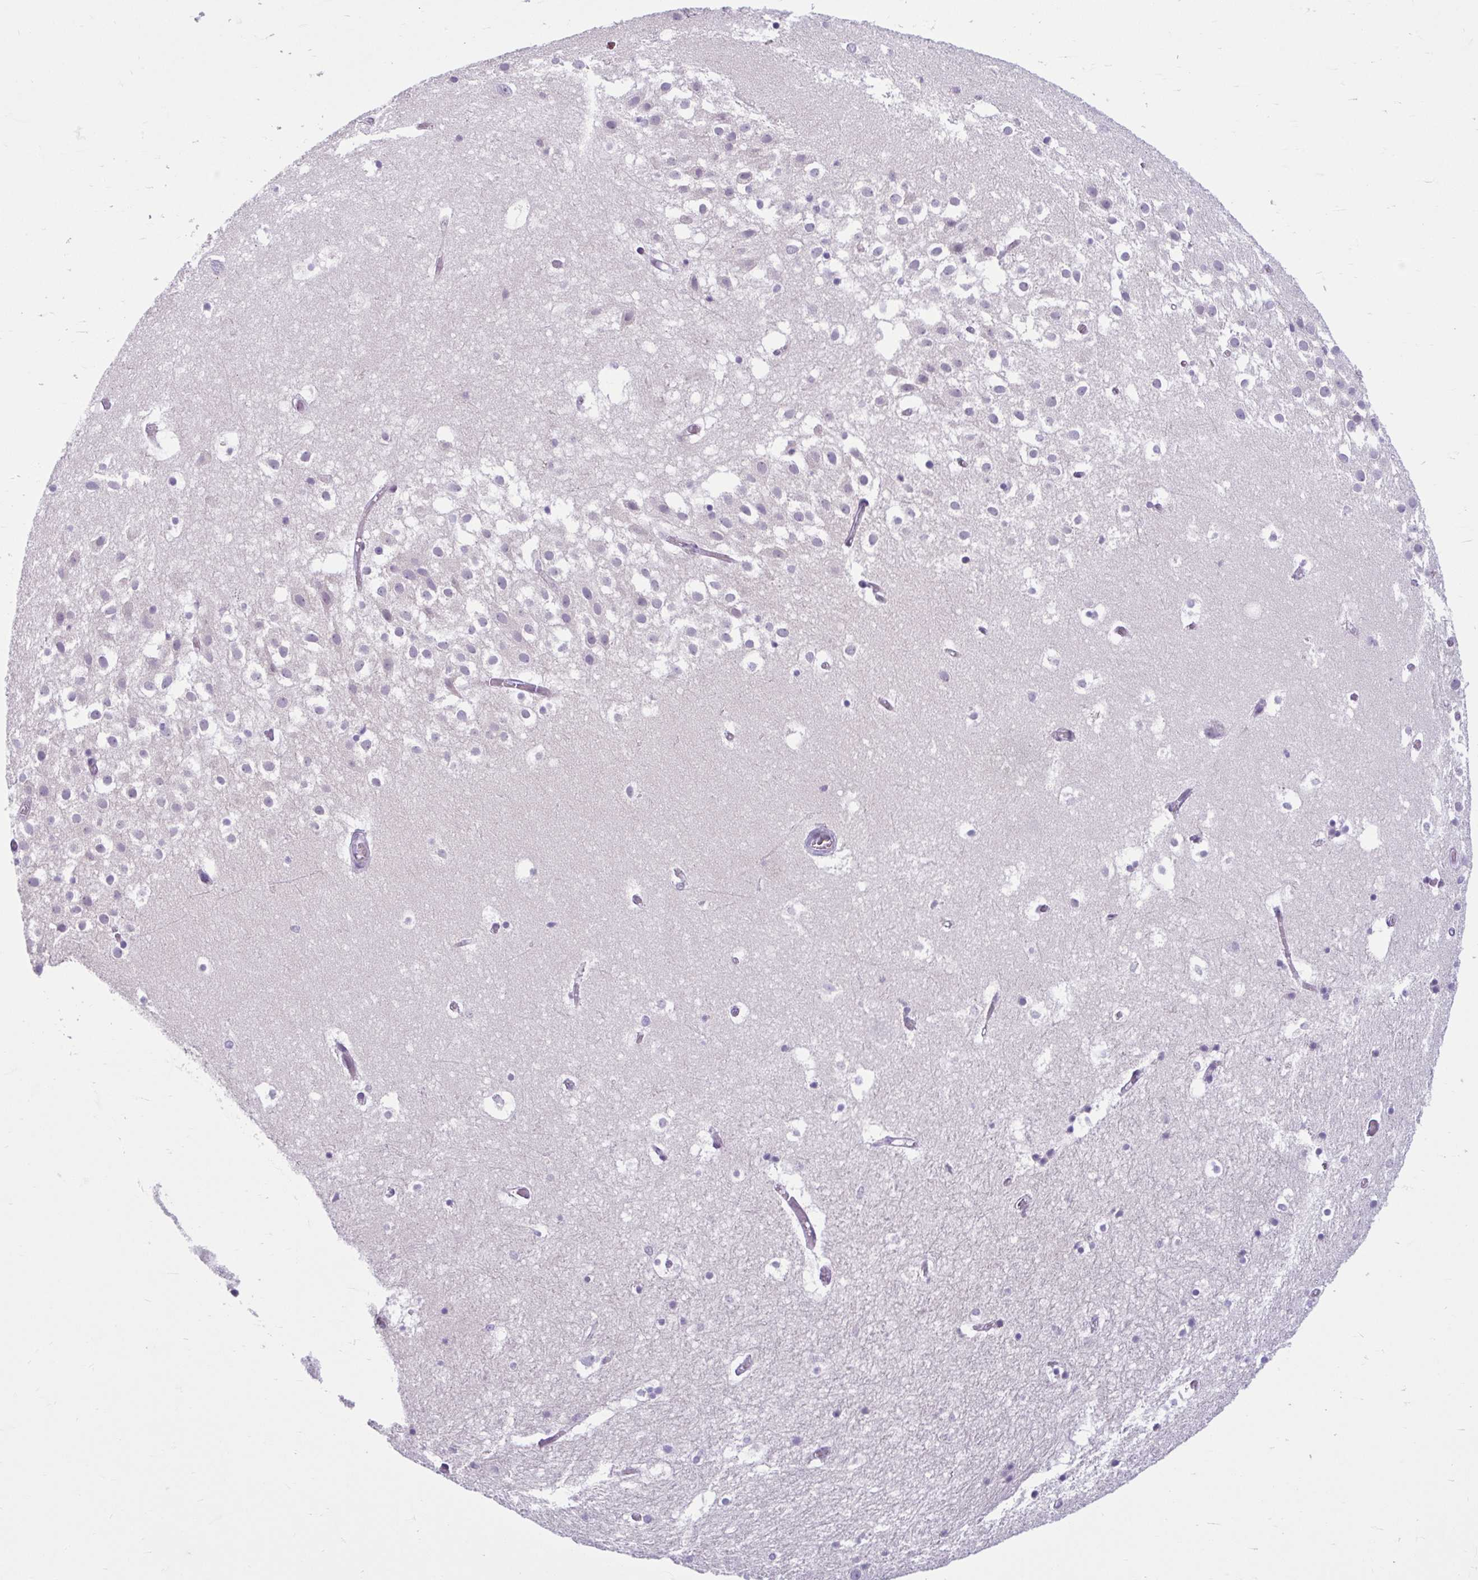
{"staining": {"intensity": "negative", "quantity": "none", "location": "none"}, "tissue": "hippocampus", "cell_type": "Glial cells", "image_type": "normal", "snomed": [{"axis": "morphology", "description": "Normal tissue, NOS"}, {"axis": "topography", "description": "Hippocampus"}], "caption": "An immunohistochemistry (IHC) photomicrograph of unremarkable hippocampus is shown. There is no staining in glial cells of hippocampus.", "gene": "FAM153A", "patient": {"sex": "female", "age": 52}}